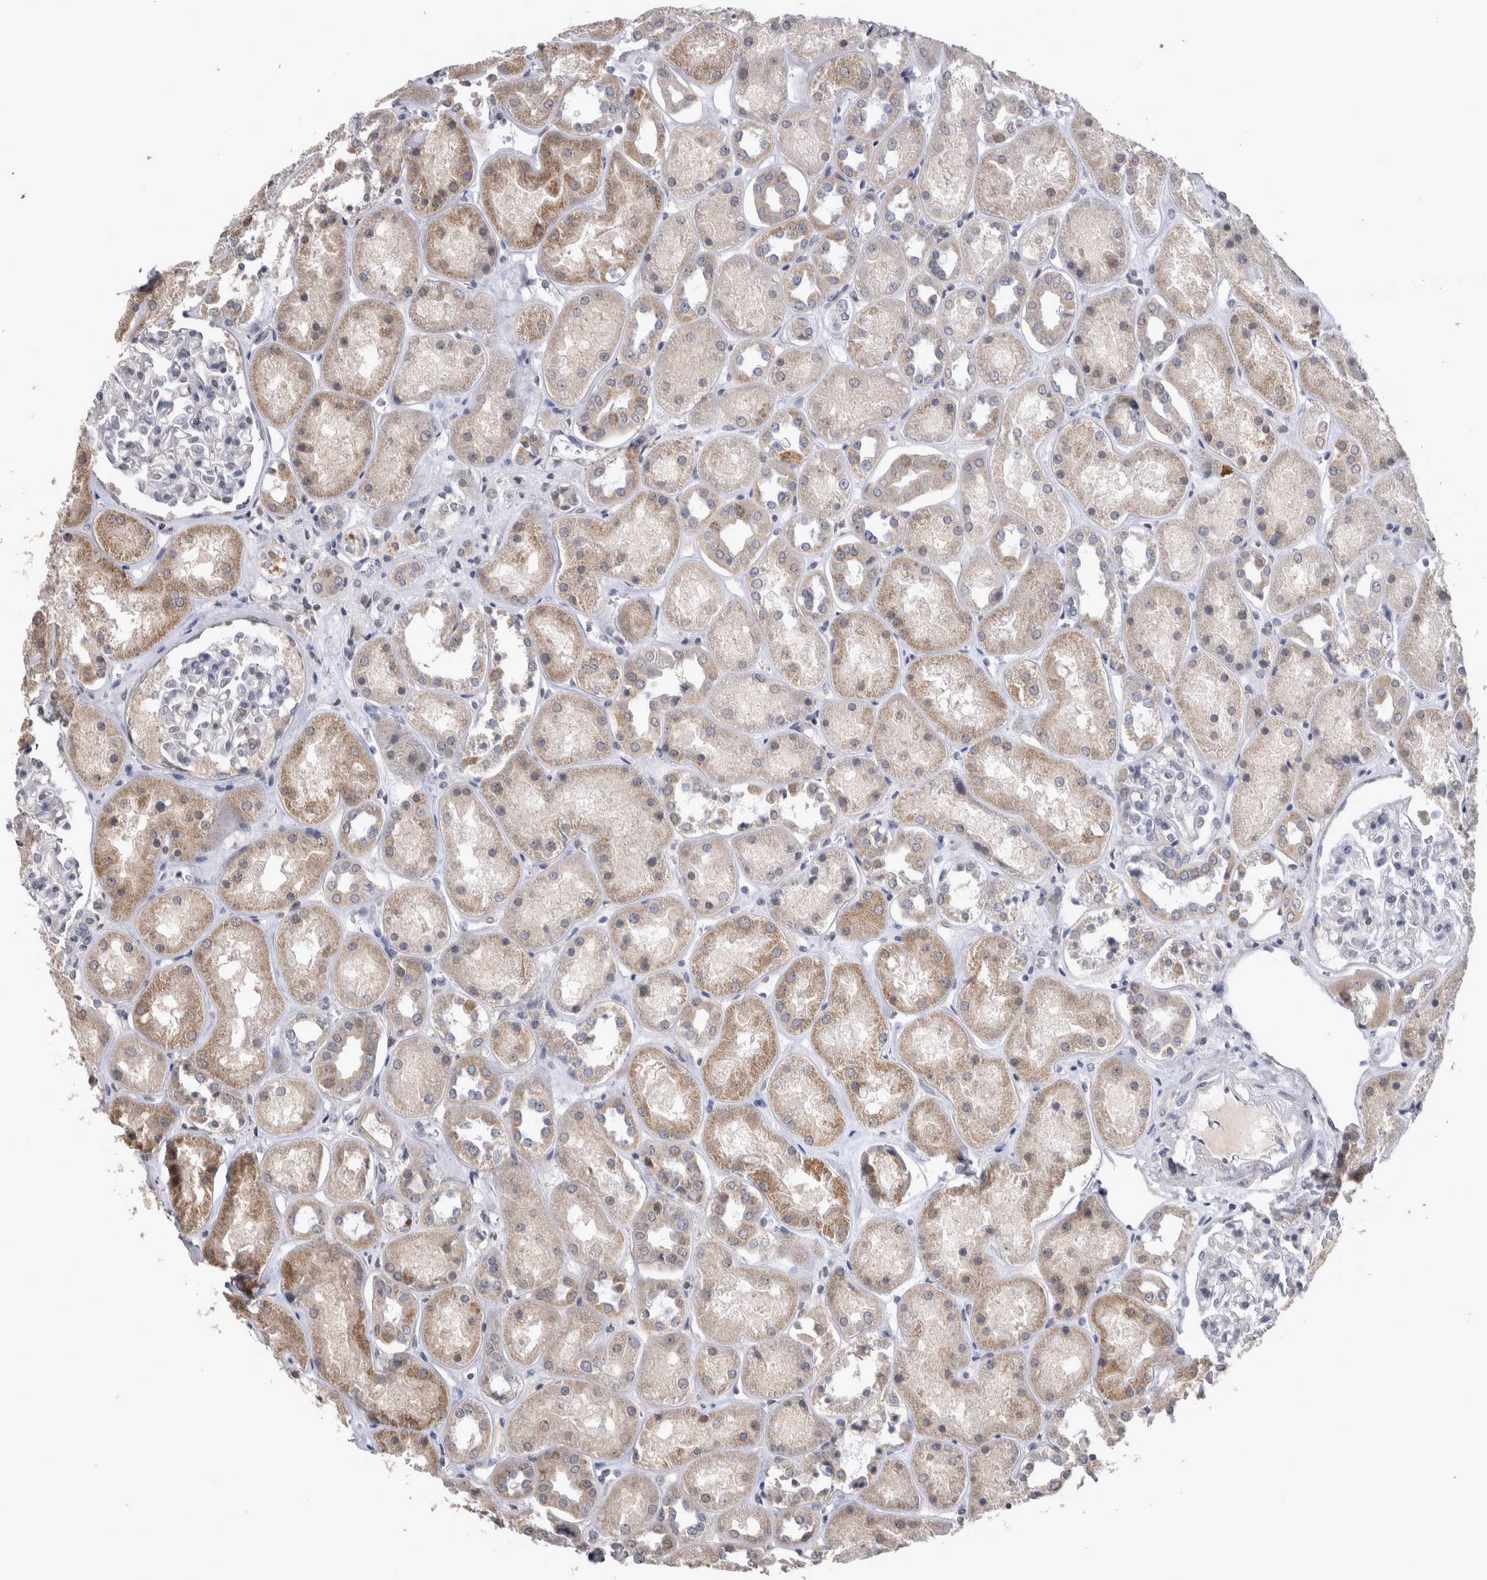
{"staining": {"intensity": "negative", "quantity": "none", "location": "none"}, "tissue": "kidney", "cell_type": "Cells in glomeruli", "image_type": "normal", "snomed": [{"axis": "morphology", "description": "Normal tissue, NOS"}, {"axis": "topography", "description": "Kidney"}], "caption": "High power microscopy image of an immunohistochemistry (IHC) photomicrograph of unremarkable kidney, revealing no significant staining in cells in glomeruli.", "gene": "WNT7A", "patient": {"sex": "male", "age": 70}}